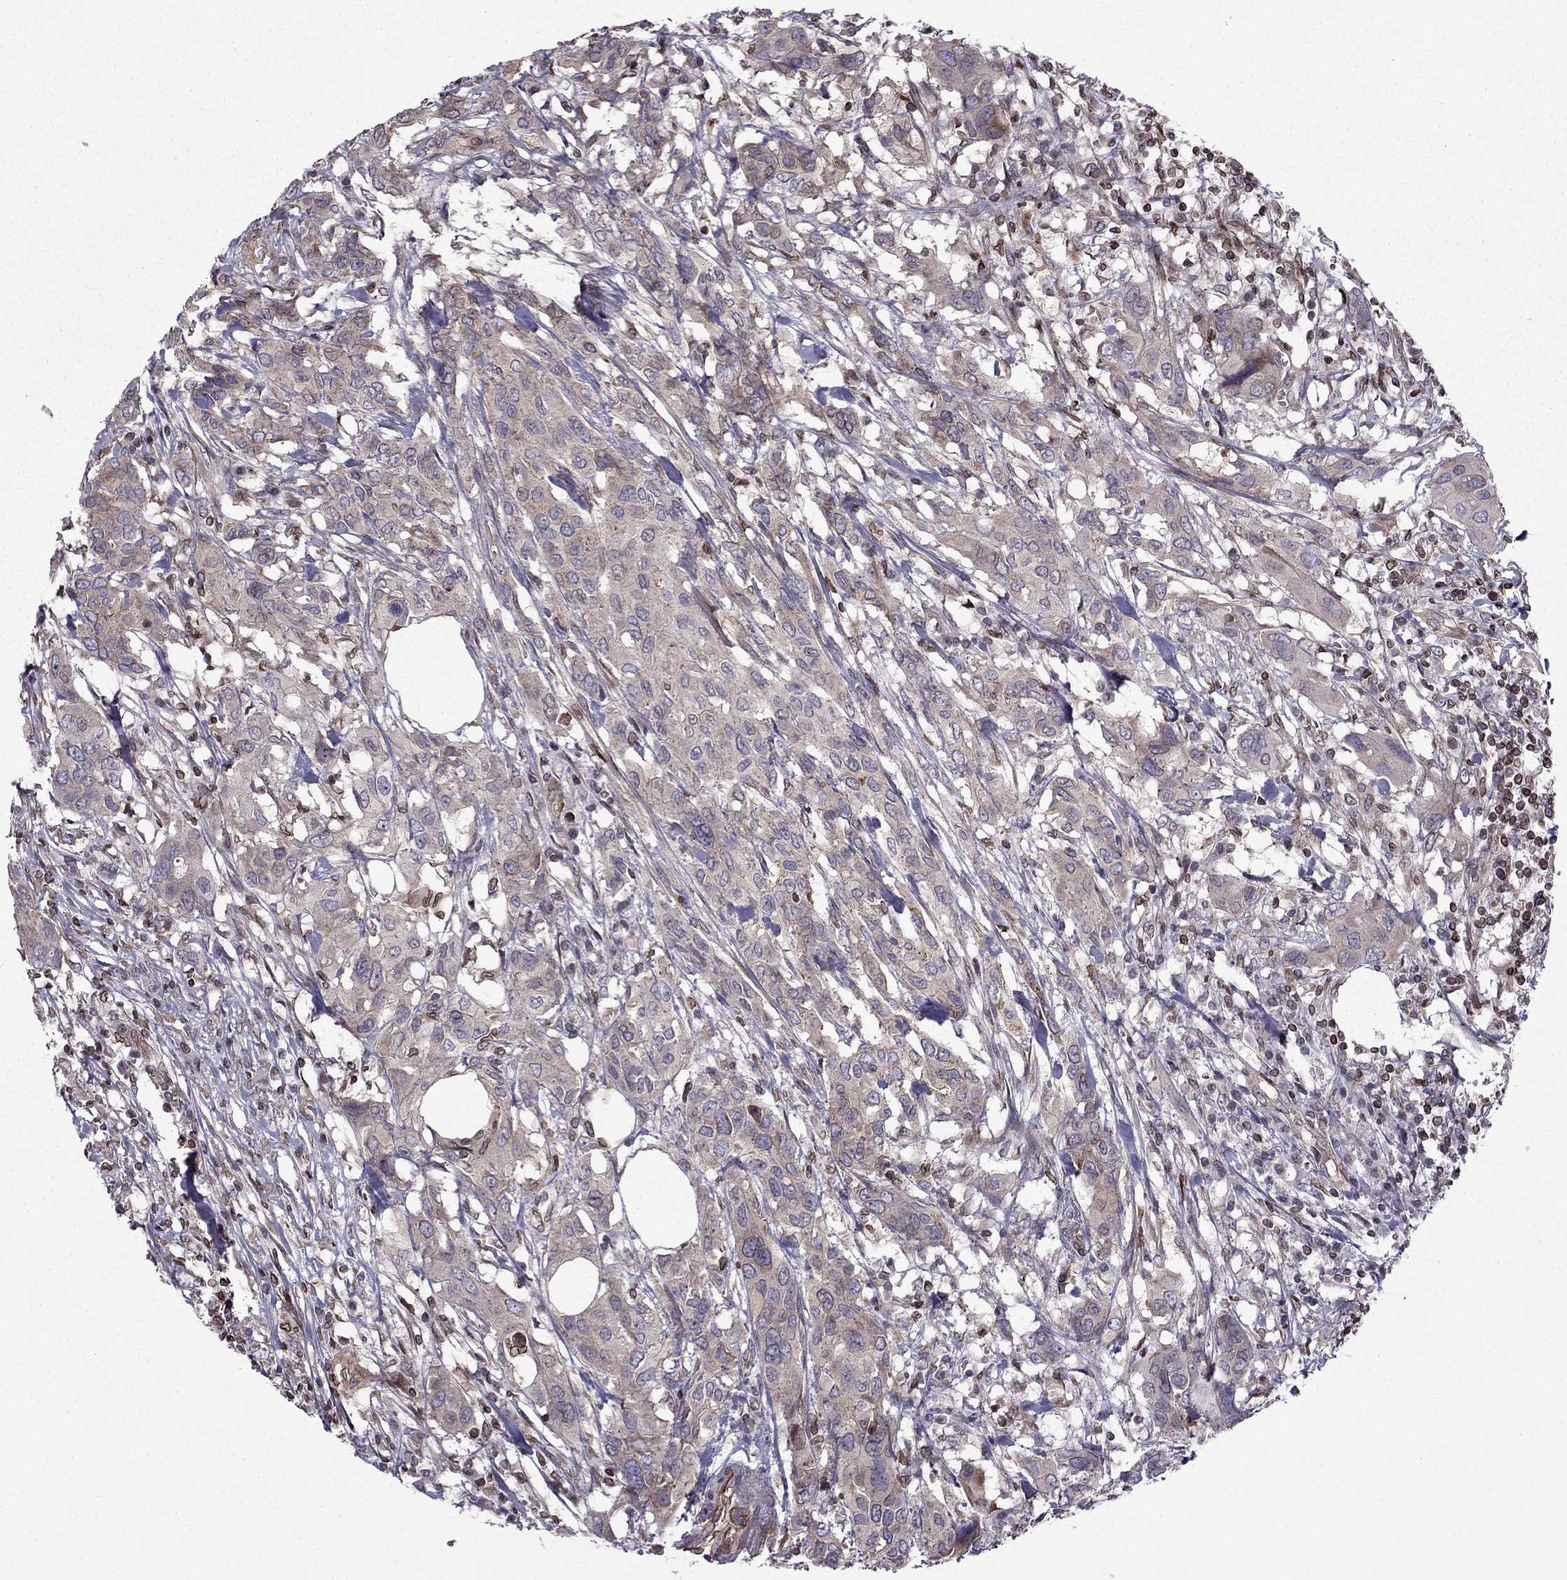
{"staining": {"intensity": "weak", "quantity": ">75%", "location": "cytoplasmic/membranous"}, "tissue": "urothelial cancer", "cell_type": "Tumor cells", "image_type": "cancer", "snomed": [{"axis": "morphology", "description": "Urothelial carcinoma, NOS"}, {"axis": "morphology", "description": "Urothelial carcinoma, High grade"}, {"axis": "topography", "description": "Urinary bladder"}], "caption": "Immunohistochemical staining of transitional cell carcinoma displays weak cytoplasmic/membranous protein expression in about >75% of tumor cells.", "gene": "CDC42BPA", "patient": {"sex": "male", "age": 63}}